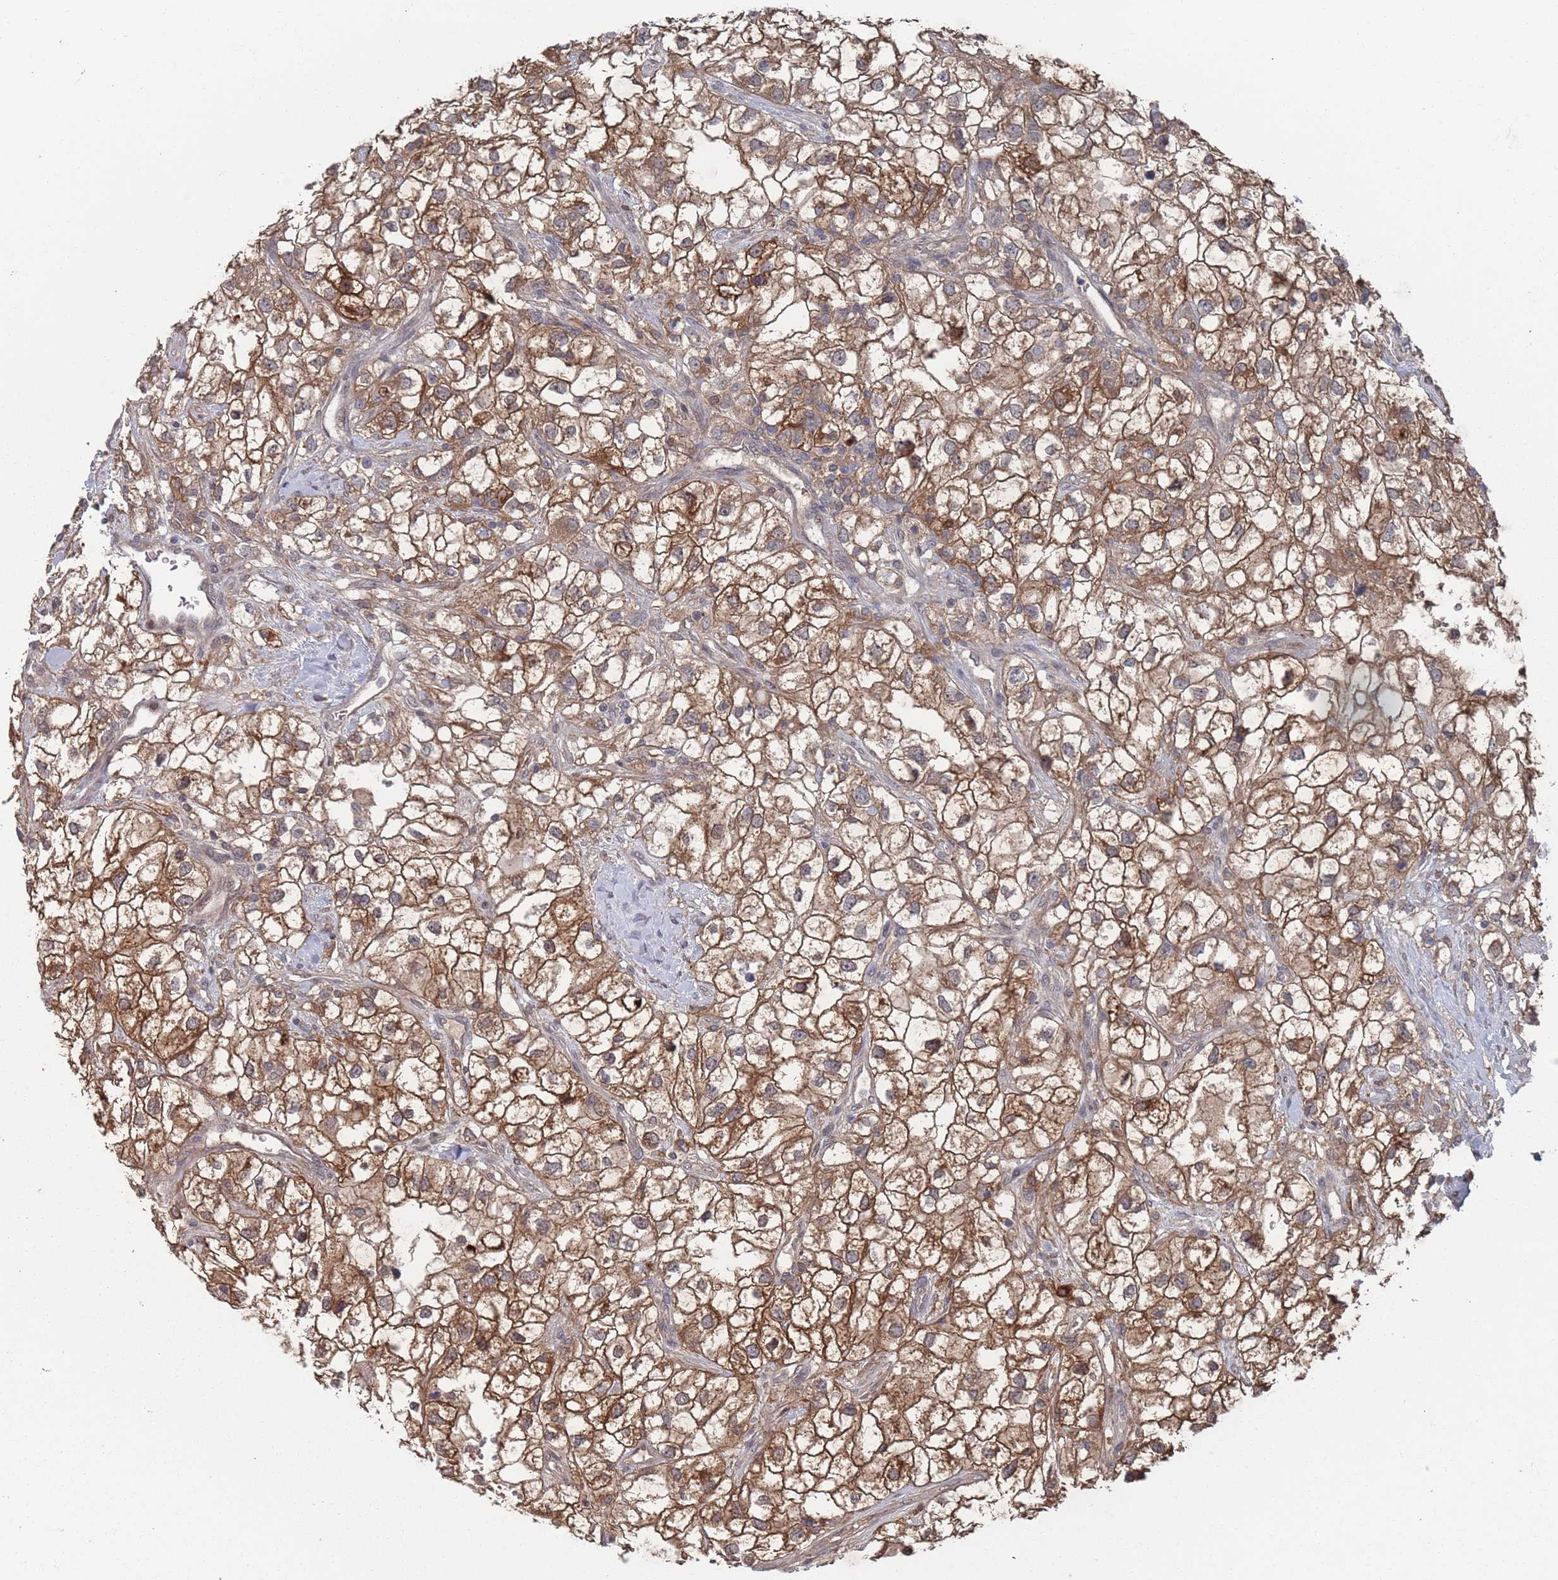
{"staining": {"intensity": "moderate", "quantity": ">75%", "location": "cytoplasmic/membranous"}, "tissue": "renal cancer", "cell_type": "Tumor cells", "image_type": "cancer", "snomed": [{"axis": "morphology", "description": "Adenocarcinoma, NOS"}, {"axis": "topography", "description": "Kidney"}], "caption": "About >75% of tumor cells in renal cancer reveal moderate cytoplasmic/membranous protein expression as visualized by brown immunohistochemical staining.", "gene": "DGKD", "patient": {"sex": "male", "age": 59}}